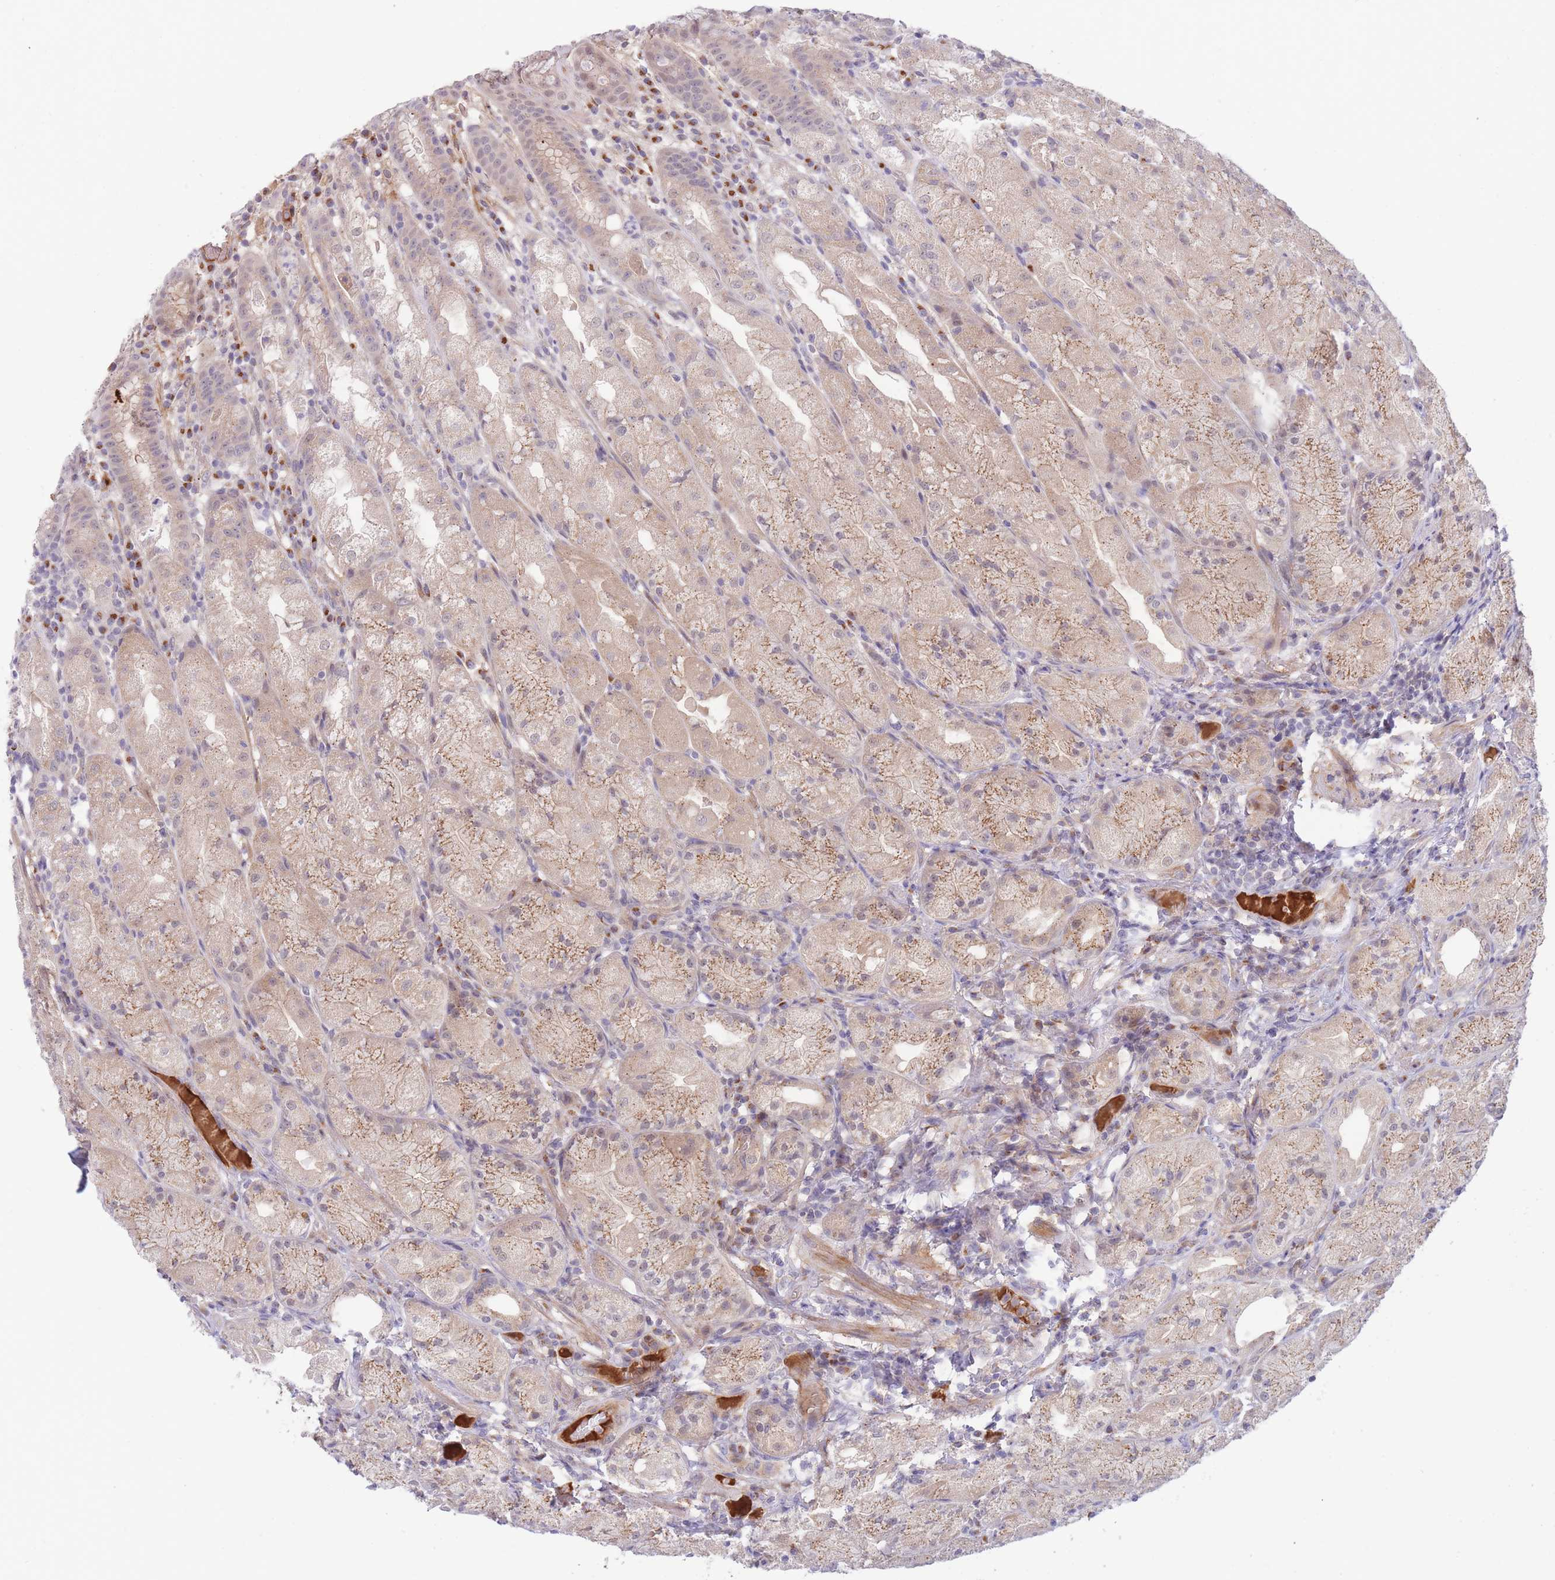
{"staining": {"intensity": "moderate", "quantity": "25%-75%", "location": "cytoplasmic/membranous"}, "tissue": "stomach", "cell_type": "Glandular cells", "image_type": "normal", "snomed": [{"axis": "morphology", "description": "Normal tissue, NOS"}, {"axis": "topography", "description": "Stomach, upper"}], "caption": "Protein expression analysis of benign human stomach reveals moderate cytoplasmic/membranous positivity in about 25%-75% of glandular cells. (Brightfield microscopy of DAB IHC at high magnification).", "gene": "APOL4", "patient": {"sex": "male", "age": 52}}